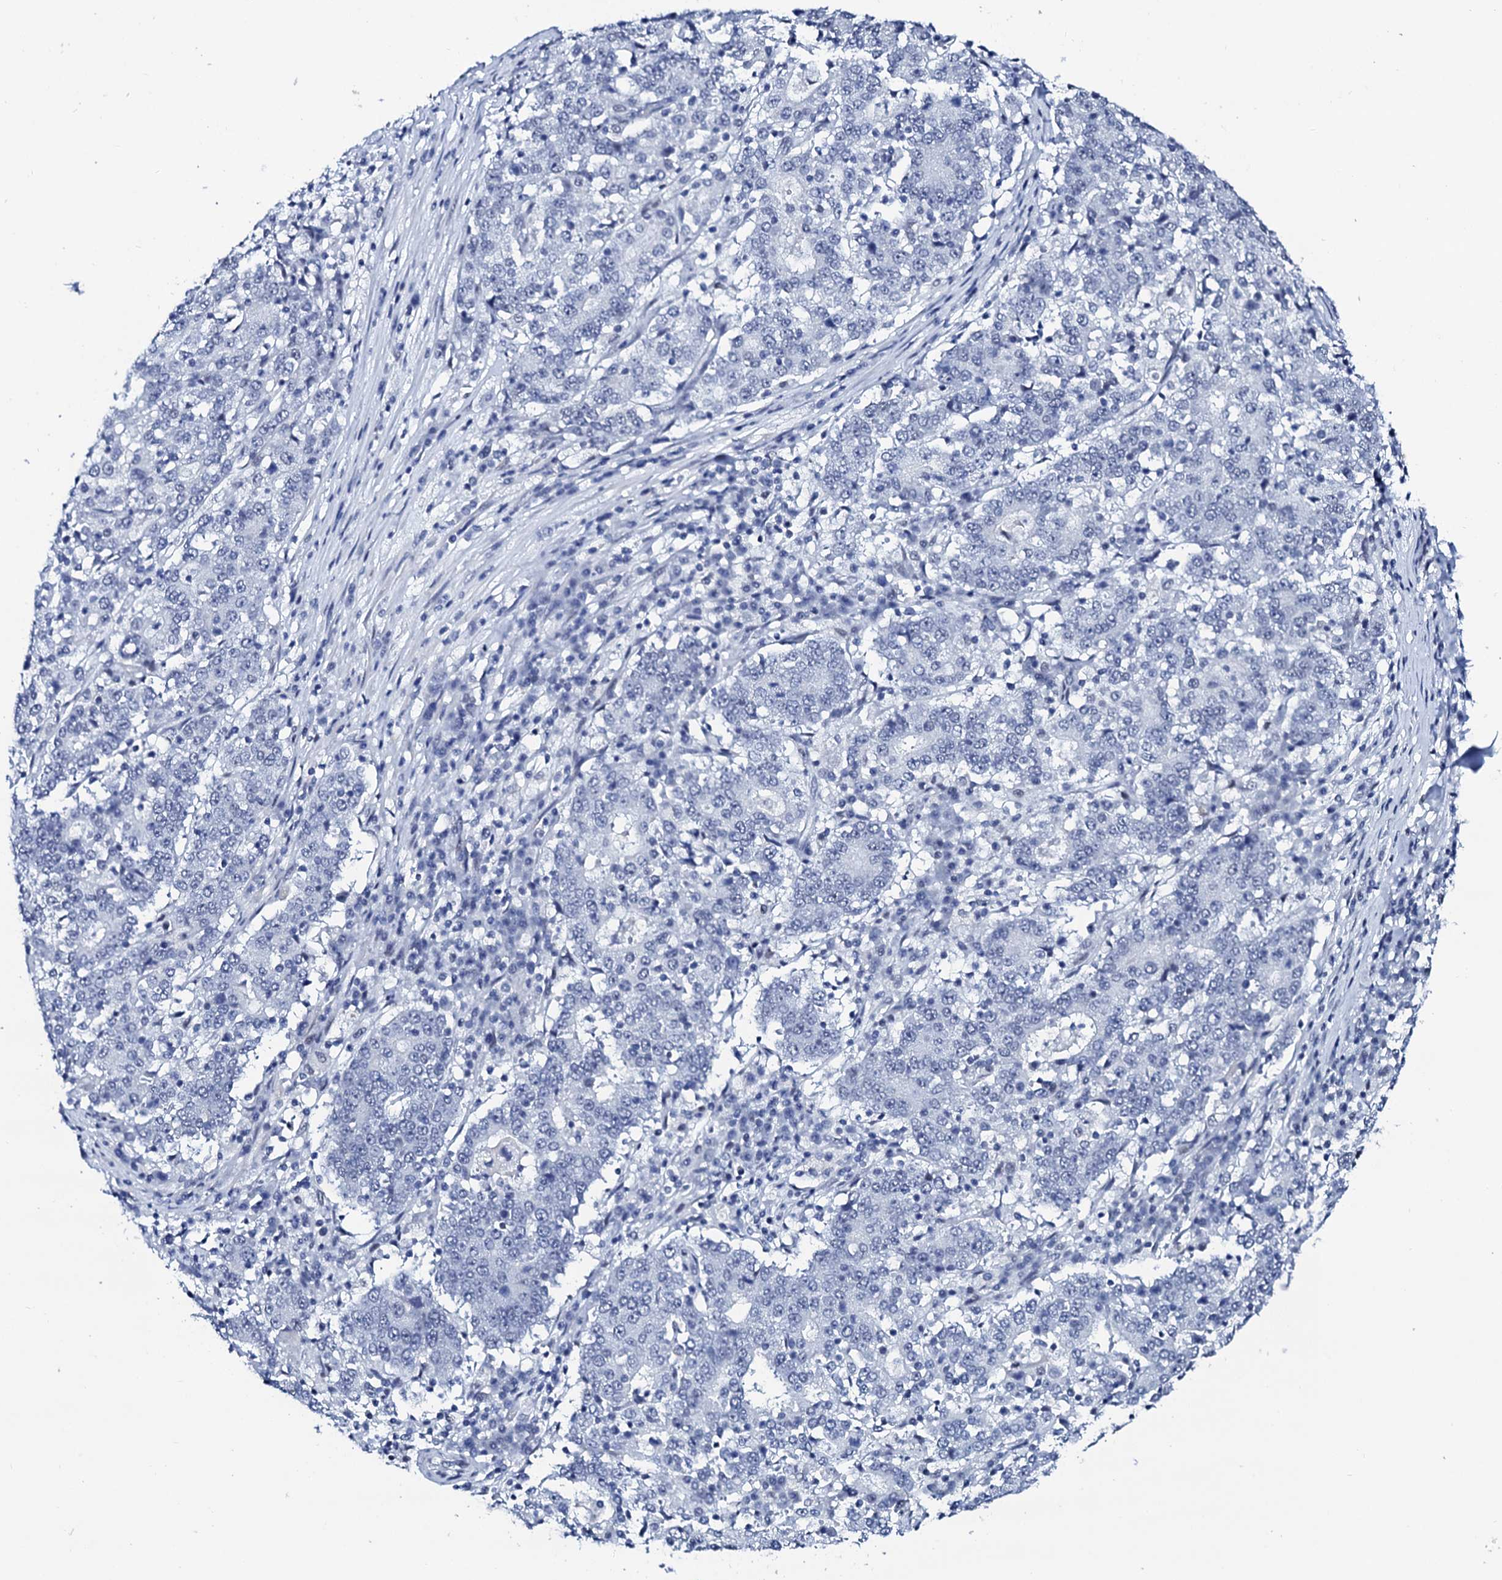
{"staining": {"intensity": "negative", "quantity": "none", "location": "none"}, "tissue": "stomach cancer", "cell_type": "Tumor cells", "image_type": "cancer", "snomed": [{"axis": "morphology", "description": "Adenocarcinoma, NOS"}, {"axis": "topography", "description": "Stomach"}], "caption": "Protein analysis of stomach cancer (adenocarcinoma) shows no significant expression in tumor cells. (DAB (3,3'-diaminobenzidine) immunohistochemistry with hematoxylin counter stain).", "gene": "SPATA19", "patient": {"sex": "male", "age": 59}}